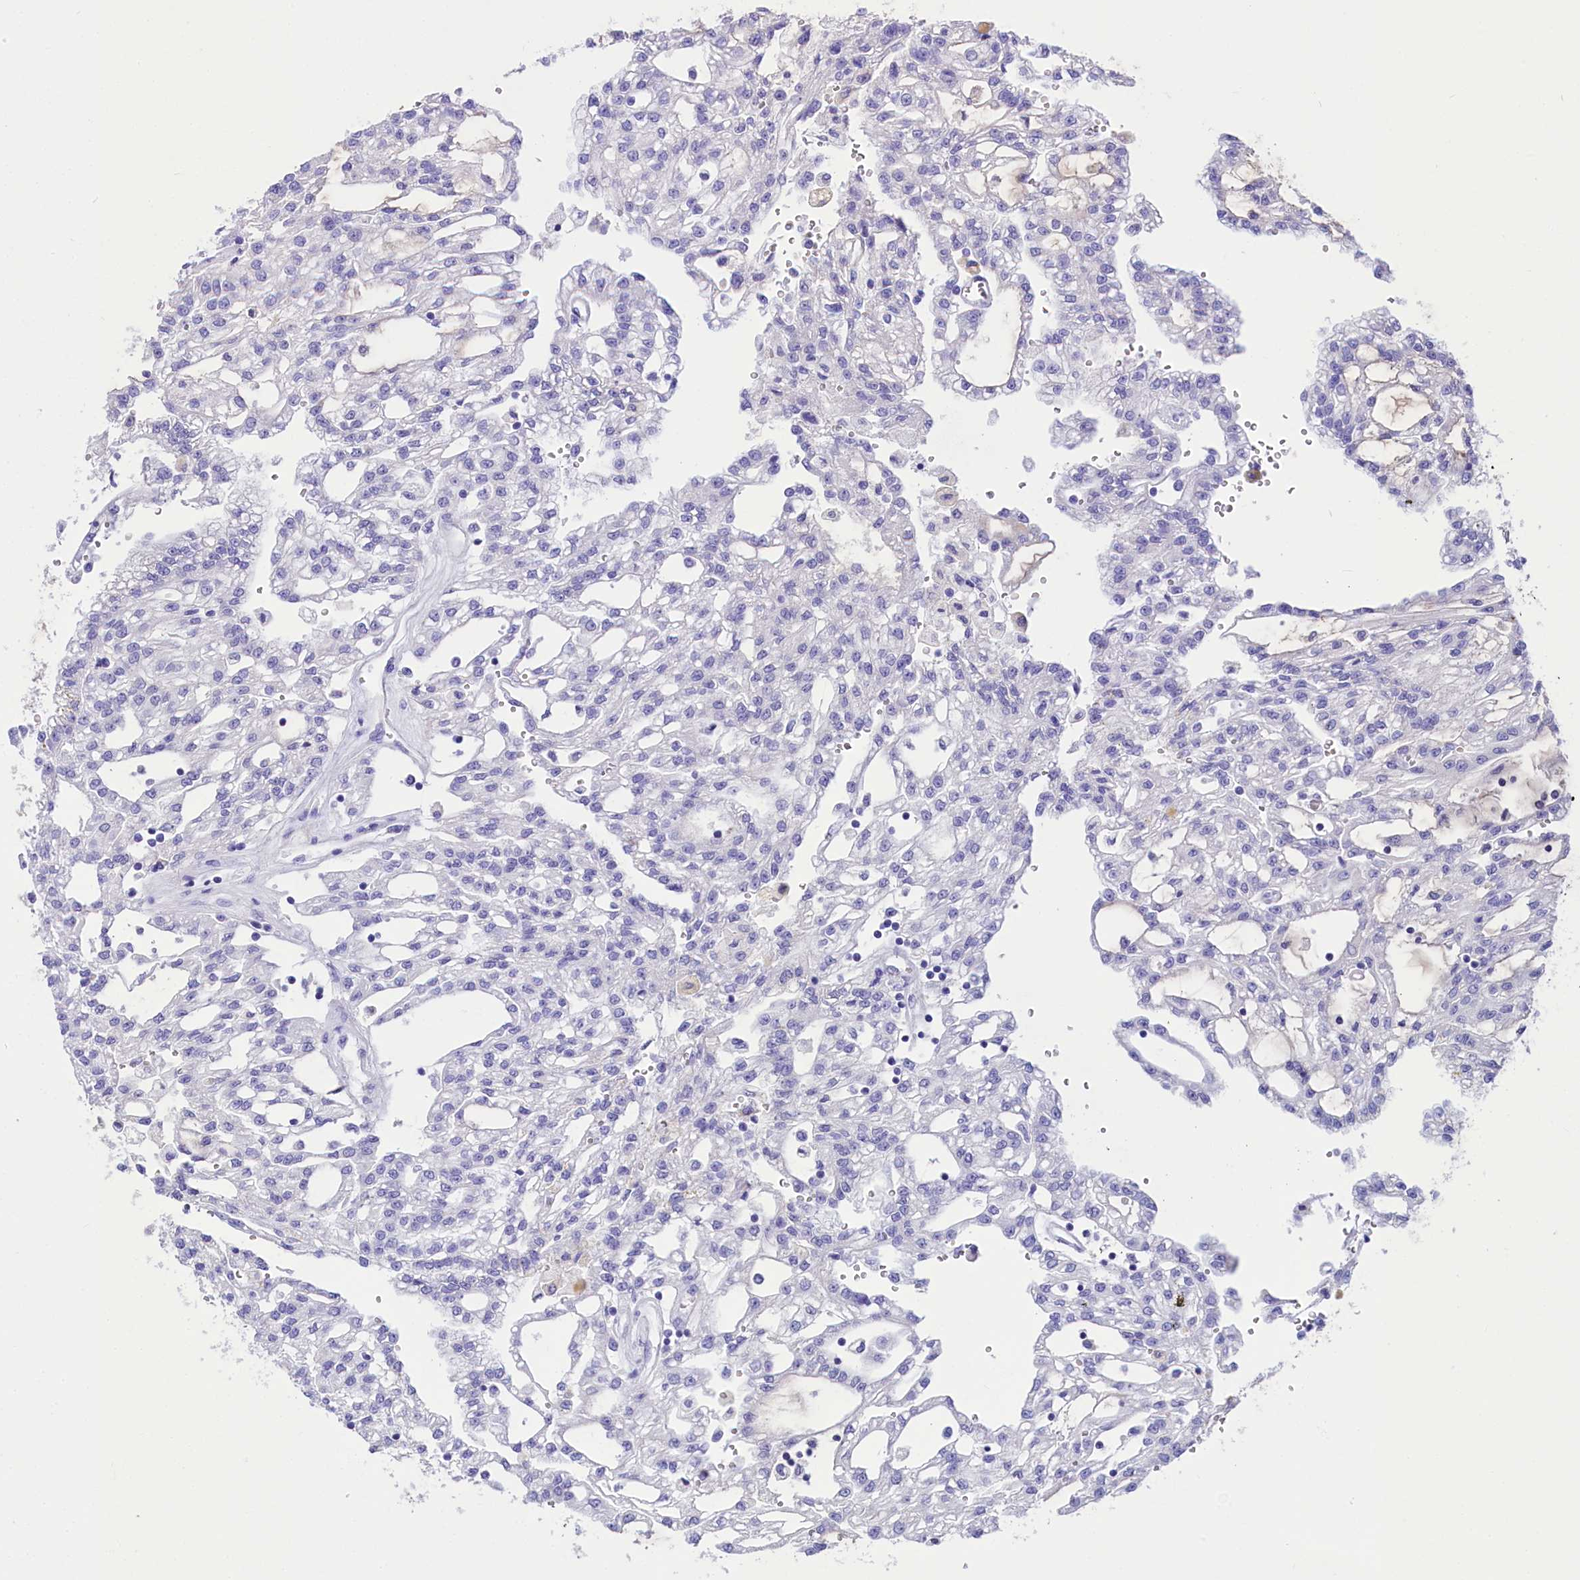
{"staining": {"intensity": "negative", "quantity": "none", "location": "none"}, "tissue": "renal cancer", "cell_type": "Tumor cells", "image_type": "cancer", "snomed": [{"axis": "morphology", "description": "Adenocarcinoma, NOS"}, {"axis": "topography", "description": "Kidney"}], "caption": "A histopathology image of adenocarcinoma (renal) stained for a protein reveals no brown staining in tumor cells.", "gene": "TTC36", "patient": {"sex": "male", "age": 63}}